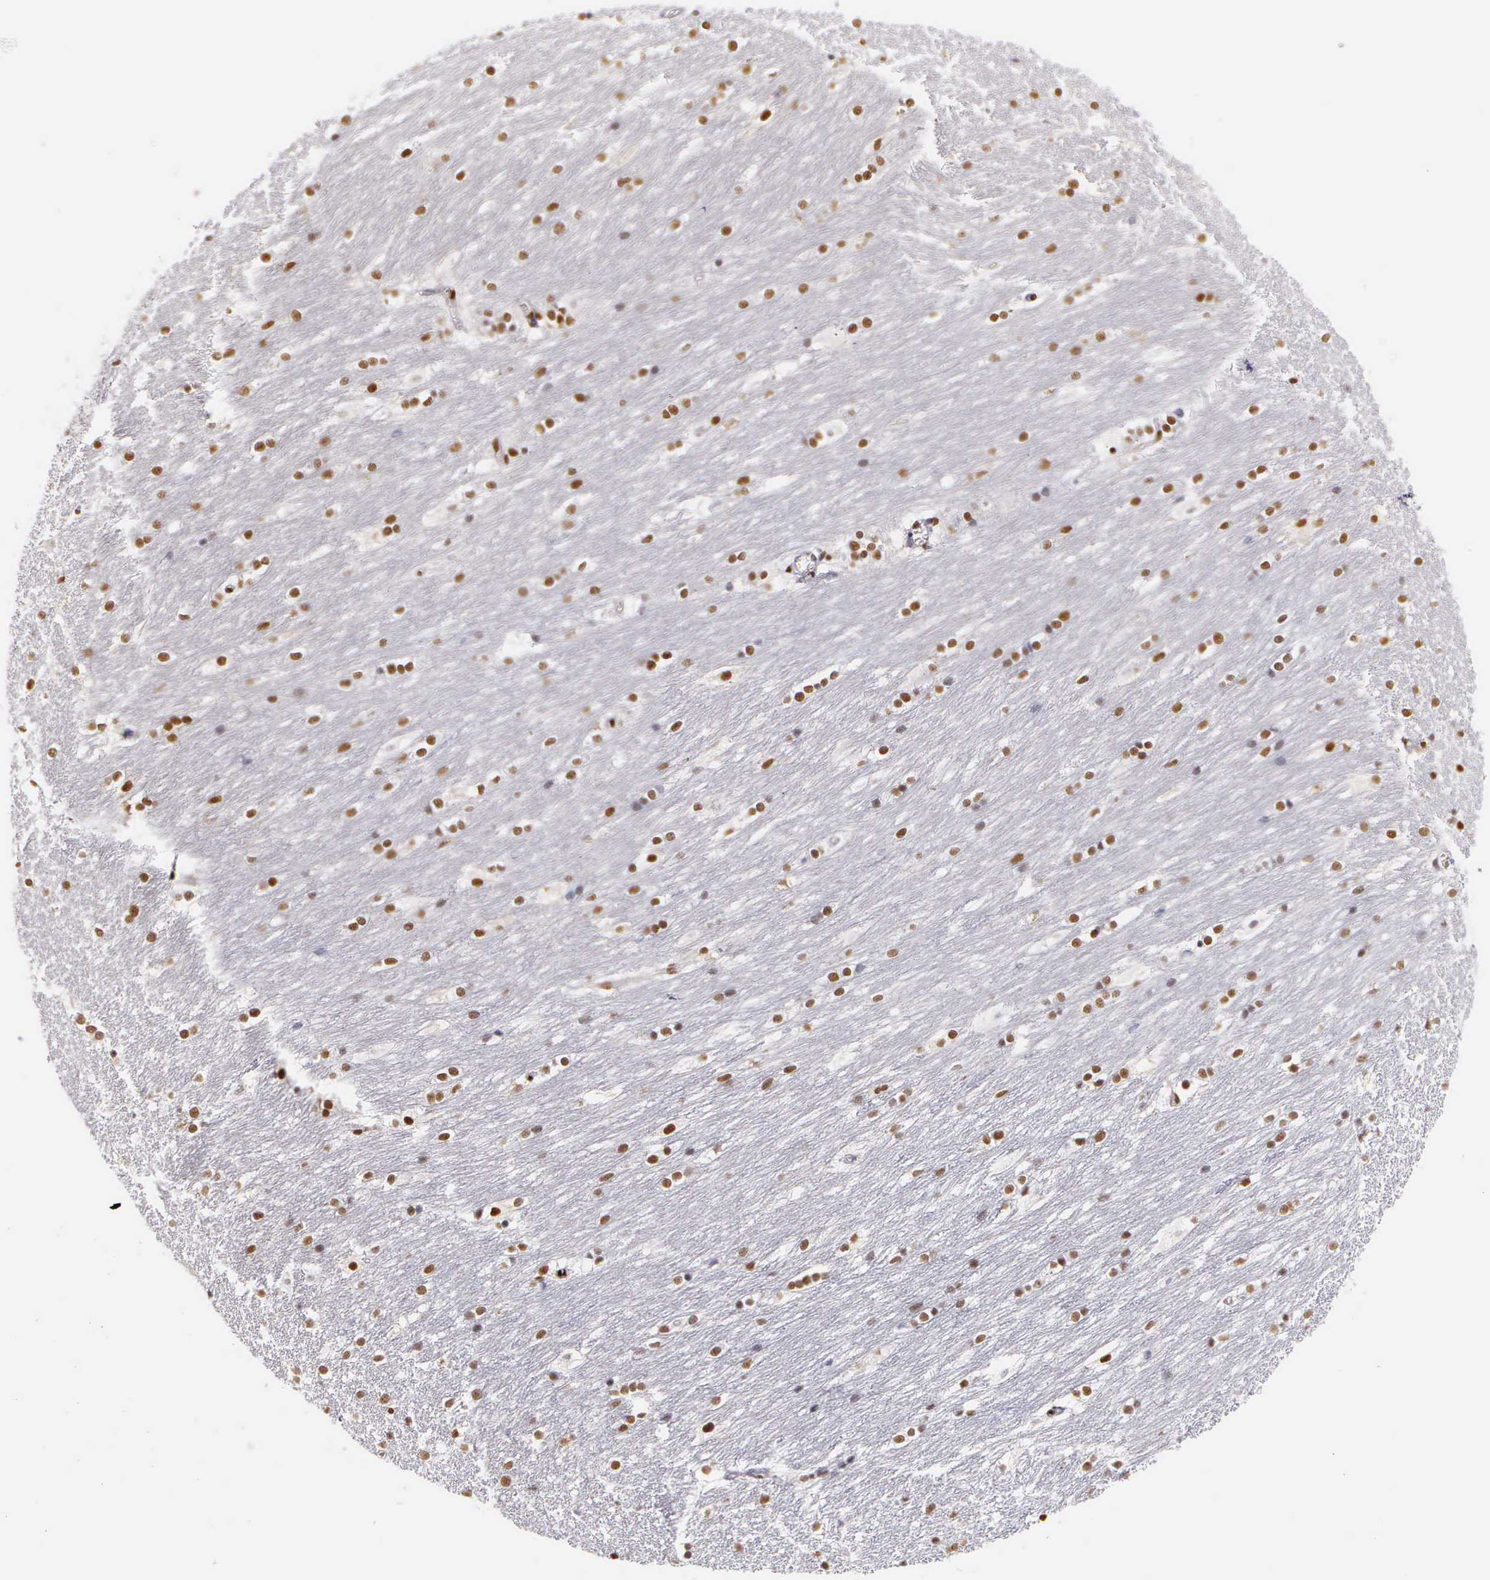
{"staining": {"intensity": "negative", "quantity": "none", "location": "none"}, "tissue": "caudate", "cell_type": "Glial cells", "image_type": "normal", "snomed": [{"axis": "morphology", "description": "Normal tissue, NOS"}, {"axis": "topography", "description": "Lateral ventricle wall"}], "caption": "Immunohistochemistry (IHC) histopathology image of benign caudate: caudate stained with DAB displays no significant protein staining in glial cells.", "gene": "CSTF2", "patient": {"sex": "female", "age": 19}}